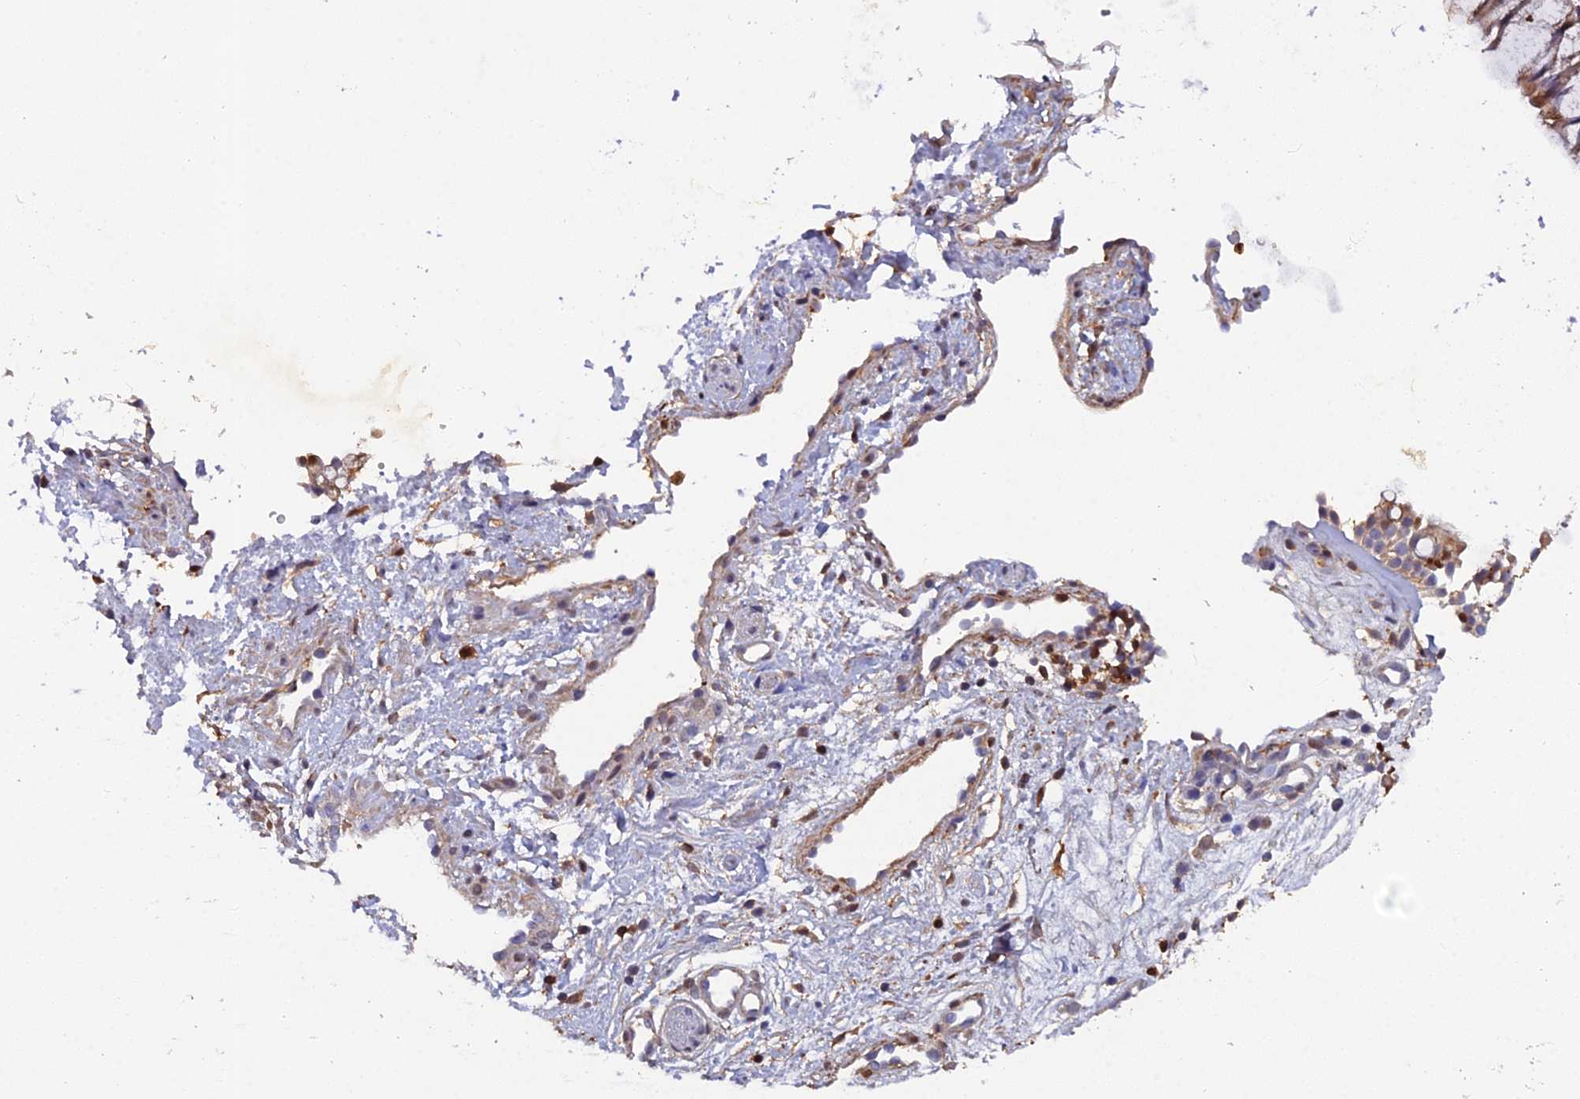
{"staining": {"intensity": "moderate", "quantity": ">75%", "location": "cytoplasmic/membranous"}, "tissue": "nasopharynx", "cell_type": "Respiratory epithelial cells", "image_type": "normal", "snomed": [{"axis": "morphology", "description": "Normal tissue, NOS"}, {"axis": "topography", "description": "Nasopharynx"}], "caption": "Immunohistochemistry (DAB) staining of normal human nasopharynx exhibits moderate cytoplasmic/membranous protein expression in approximately >75% of respiratory epithelial cells.", "gene": "GALK2", "patient": {"sex": "male", "age": 32}}